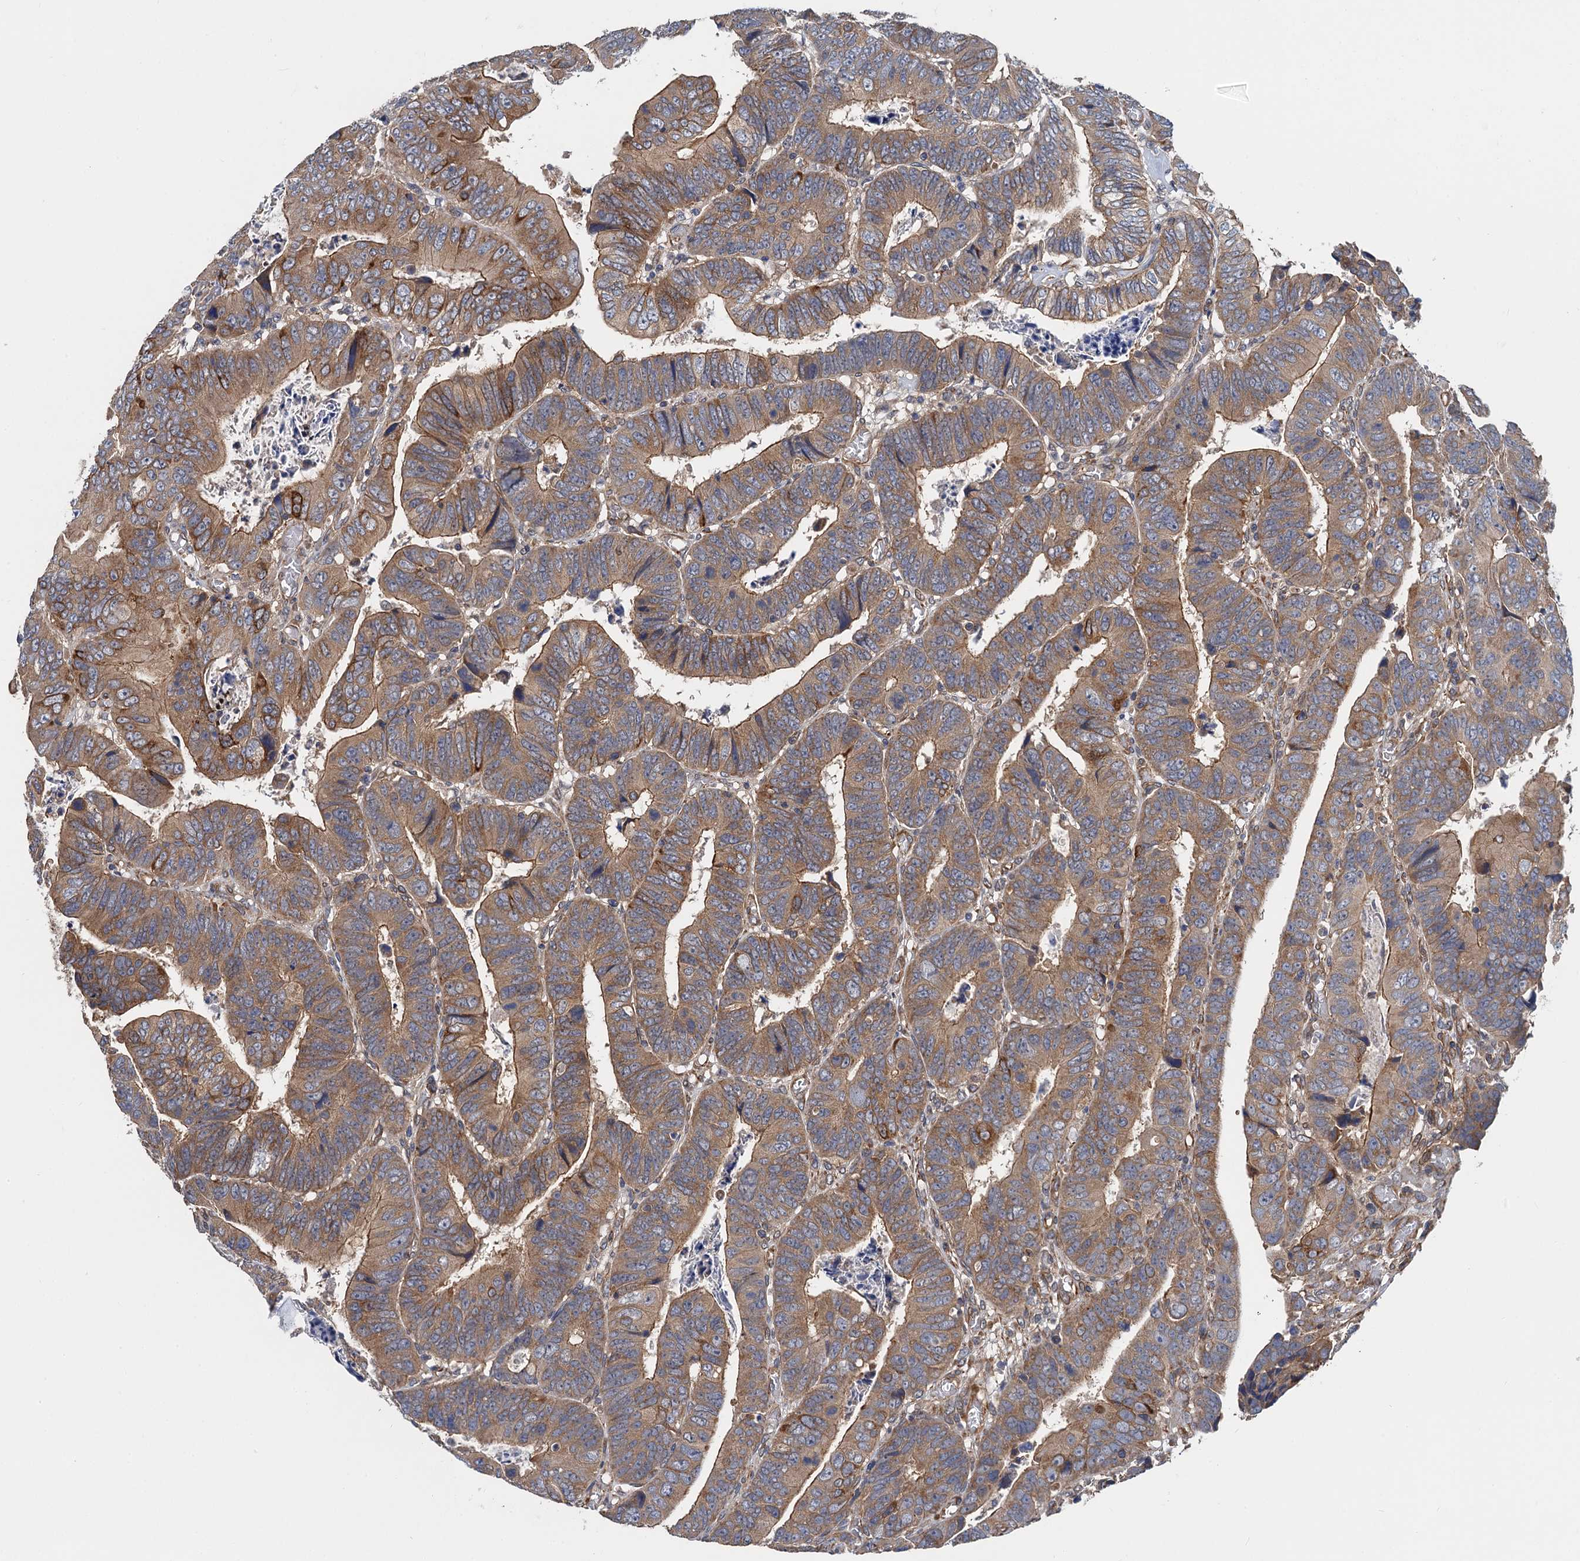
{"staining": {"intensity": "moderate", "quantity": ">75%", "location": "cytoplasmic/membranous"}, "tissue": "colorectal cancer", "cell_type": "Tumor cells", "image_type": "cancer", "snomed": [{"axis": "morphology", "description": "Normal tissue, NOS"}, {"axis": "morphology", "description": "Adenocarcinoma, NOS"}, {"axis": "topography", "description": "Rectum"}], "caption": "Protein staining of adenocarcinoma (colorectal) tissue shows moderate cytoplasmic/membranous expression in approximately >75% of tumor cells.", "gene": "PJA2", "patient": {"sex": "female", "age": 65}}